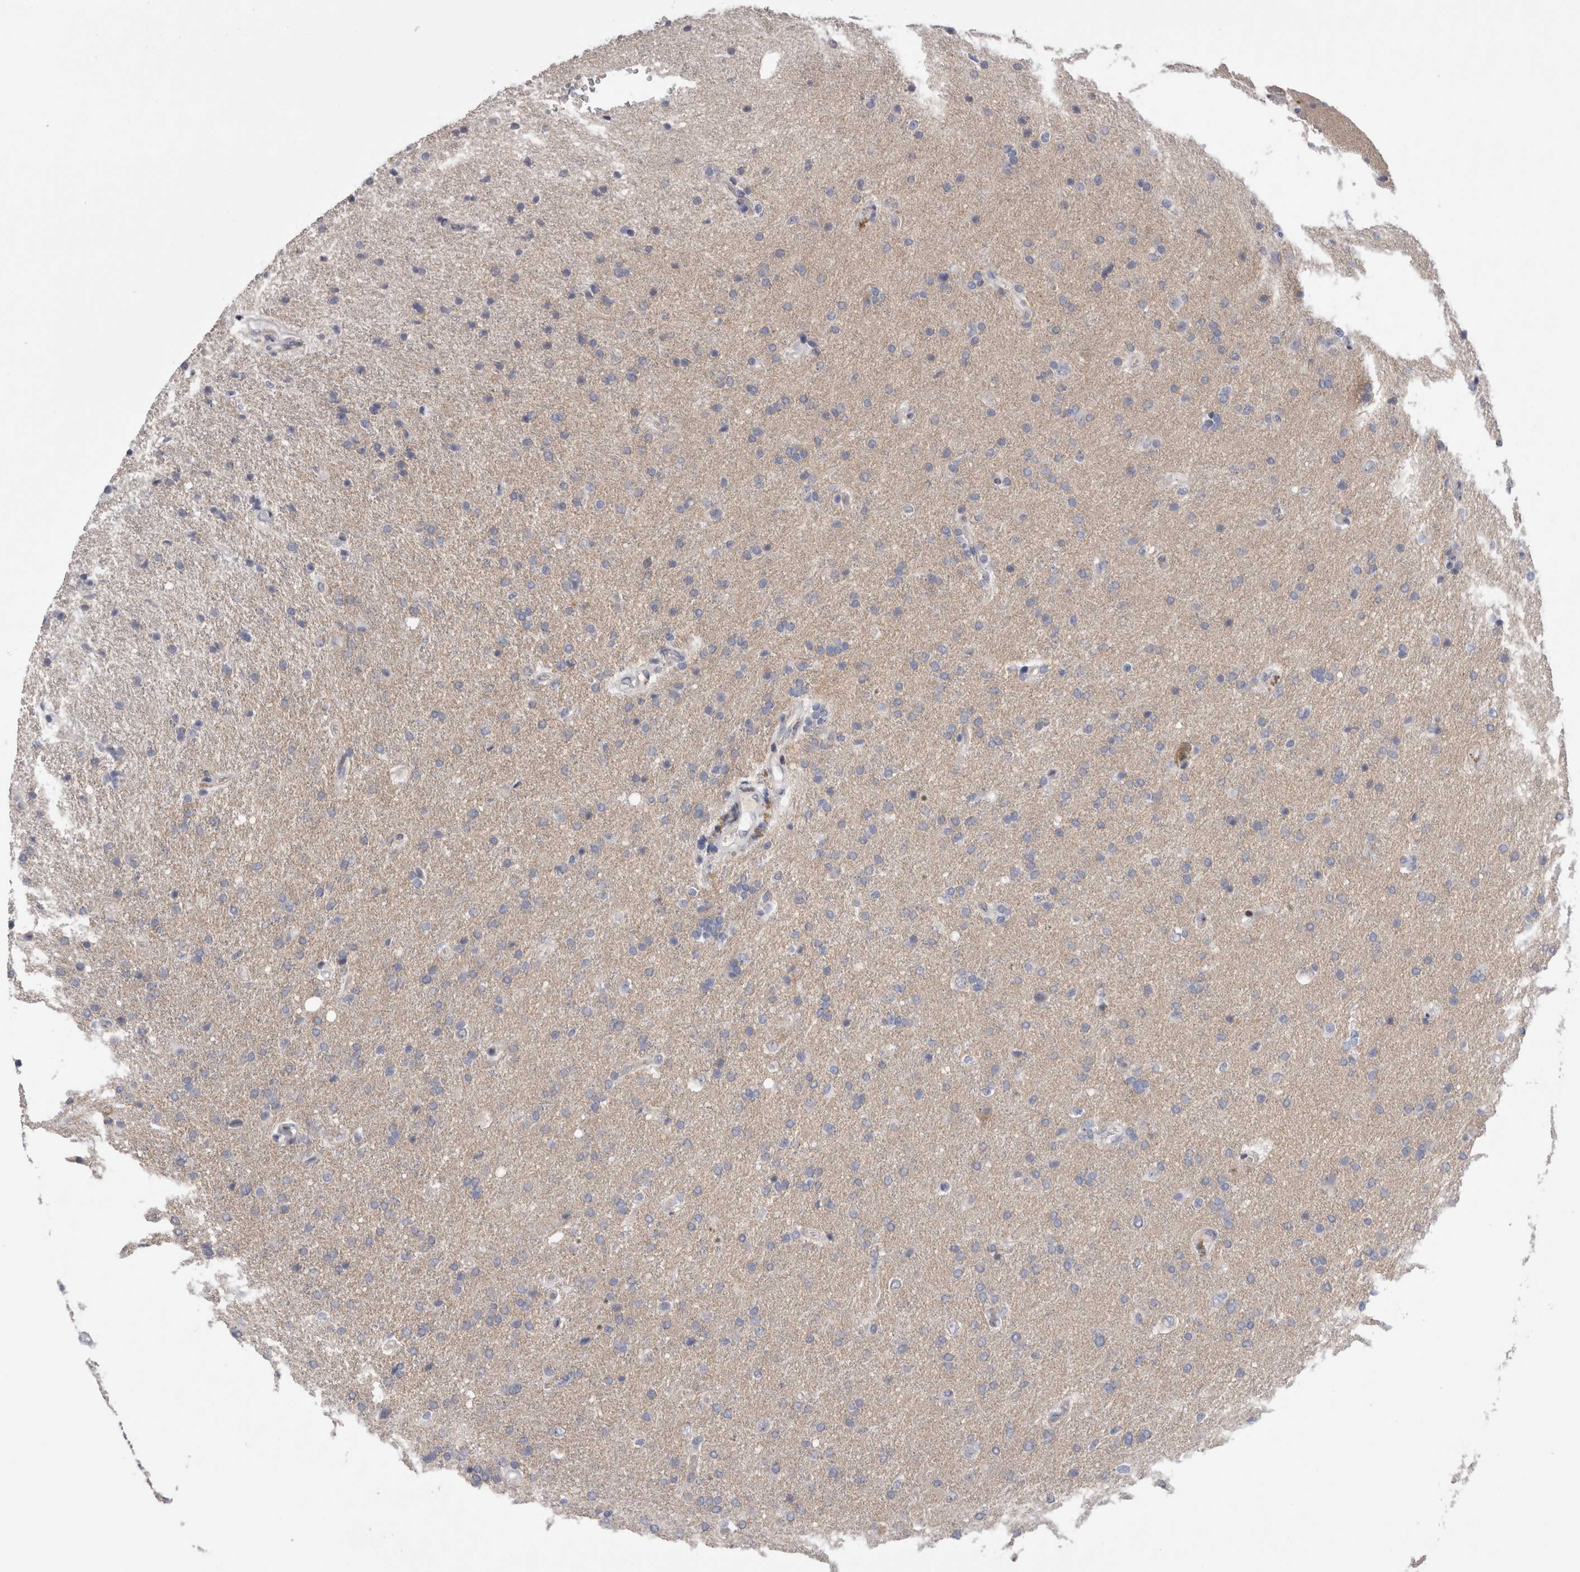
{"staining": {"intensity": "negative", "quantity": "none", "location": "none"}, "tissue": "glioma", "cell_type": "Tumor cells", "image_type": "cancer", "snomed": [{"axis": "morphology", "description": "Glioma, malignant, High grade"}, {"axis": "topography", "description": "Brain"}], "caption": "An IHC micrograph of glioma is shown. There is no staining in tumor cells of glioma. The staining is performed using DAB brown chromogen with nuclei counter-stained in using hematoxylin.", "gene": "DMTN", "patient": {"sex": "male", "age": 72}}